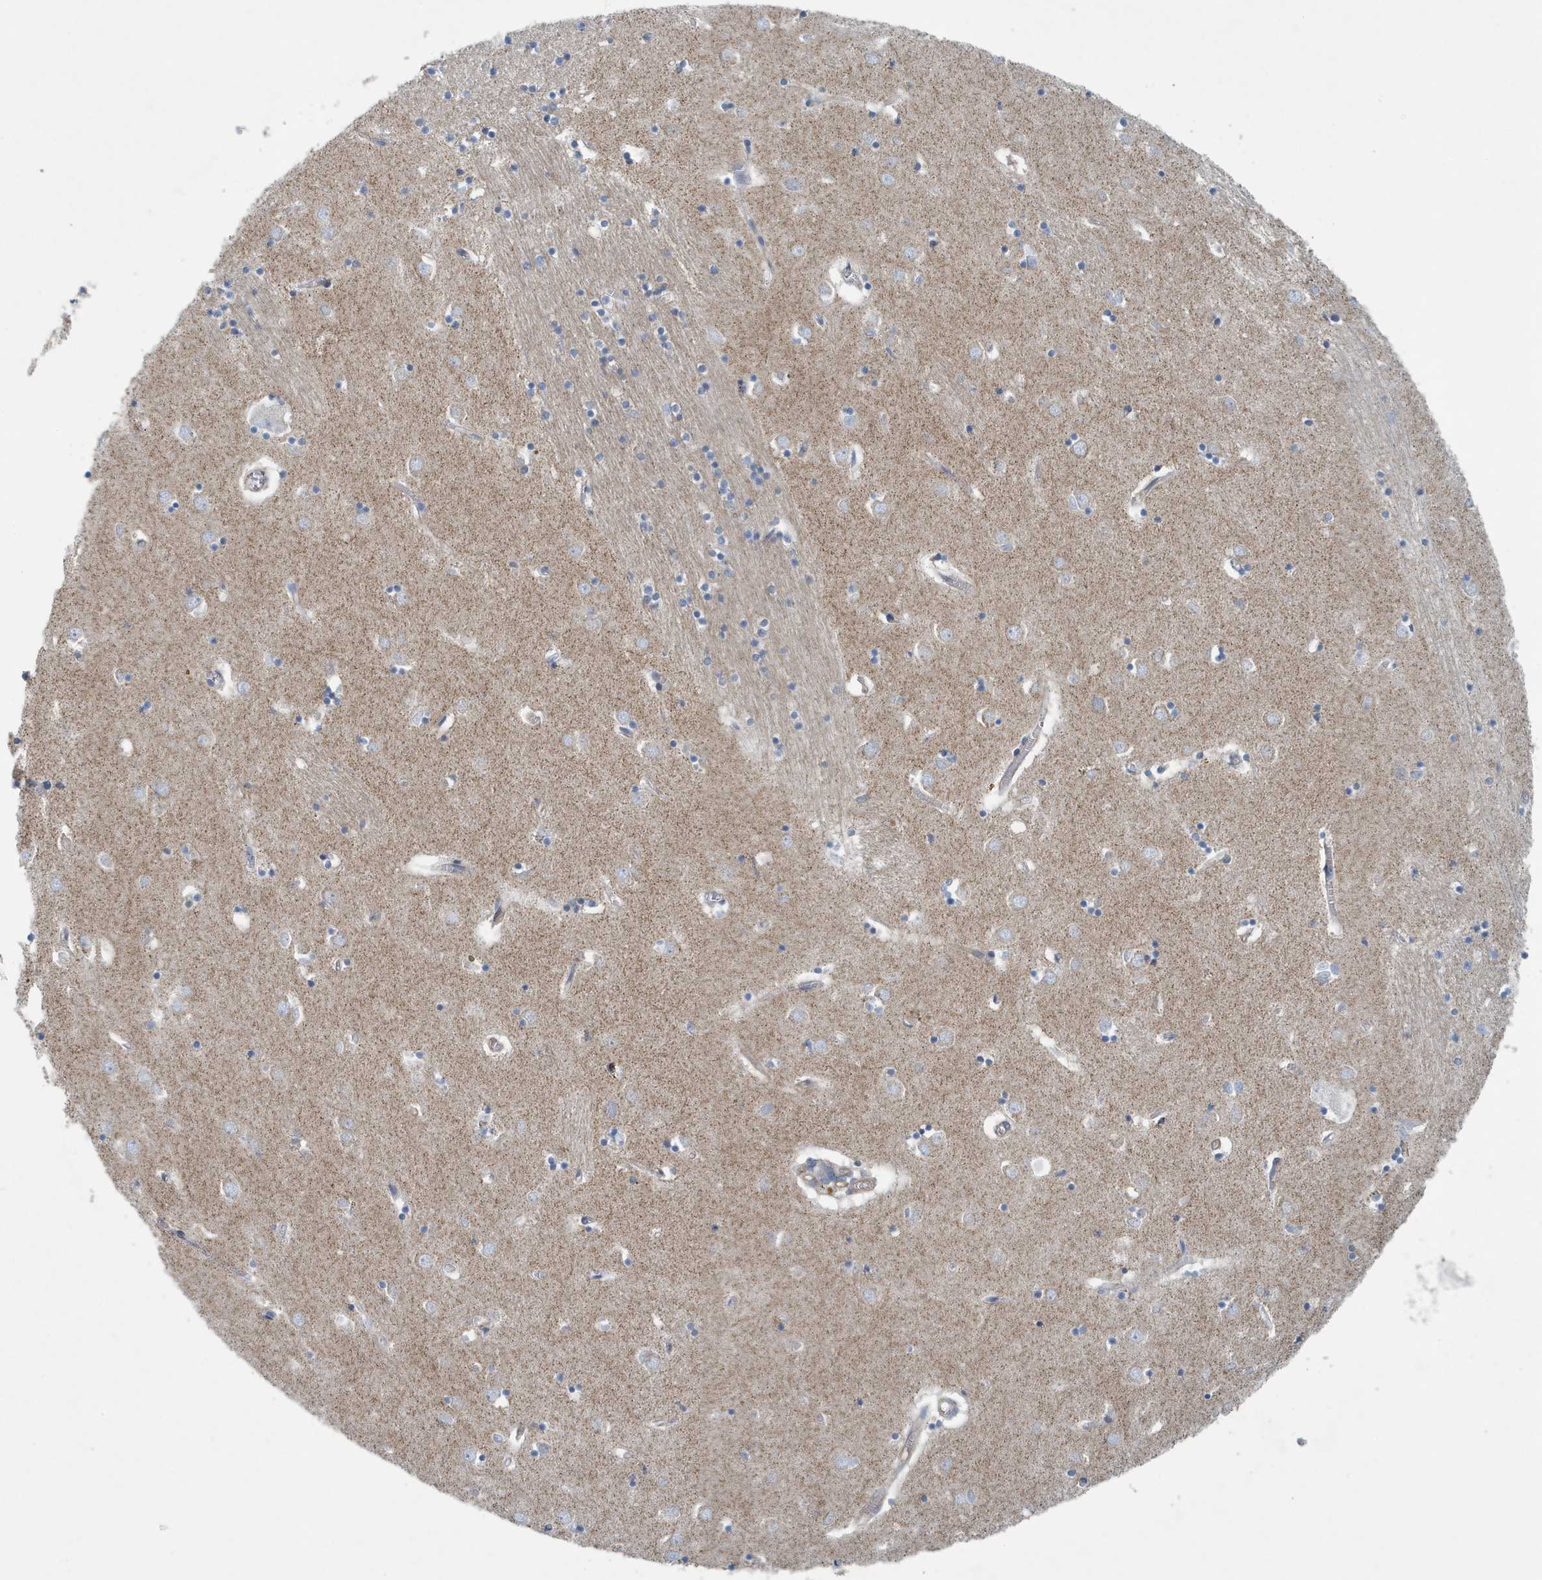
{"staining": {"intensity": "weak", "quantity": "<25%", "location": "cytoplasmic/membranous"}, "tissue": "caudate", "cell_type": "Glial cells", "image_type": "normal", "snomed": [{"axis": "morphology", "description": "Normal tissue, NOS"}, {"axis": "topography", "description": "Lateral ventricle wall"}], "caption": "An immunohistochemistry image of normal caudate is shown. There is no staining in glial cells of caudate.", "gene": "PPM1M", "patient": {"sex": "male", "age": 70}}